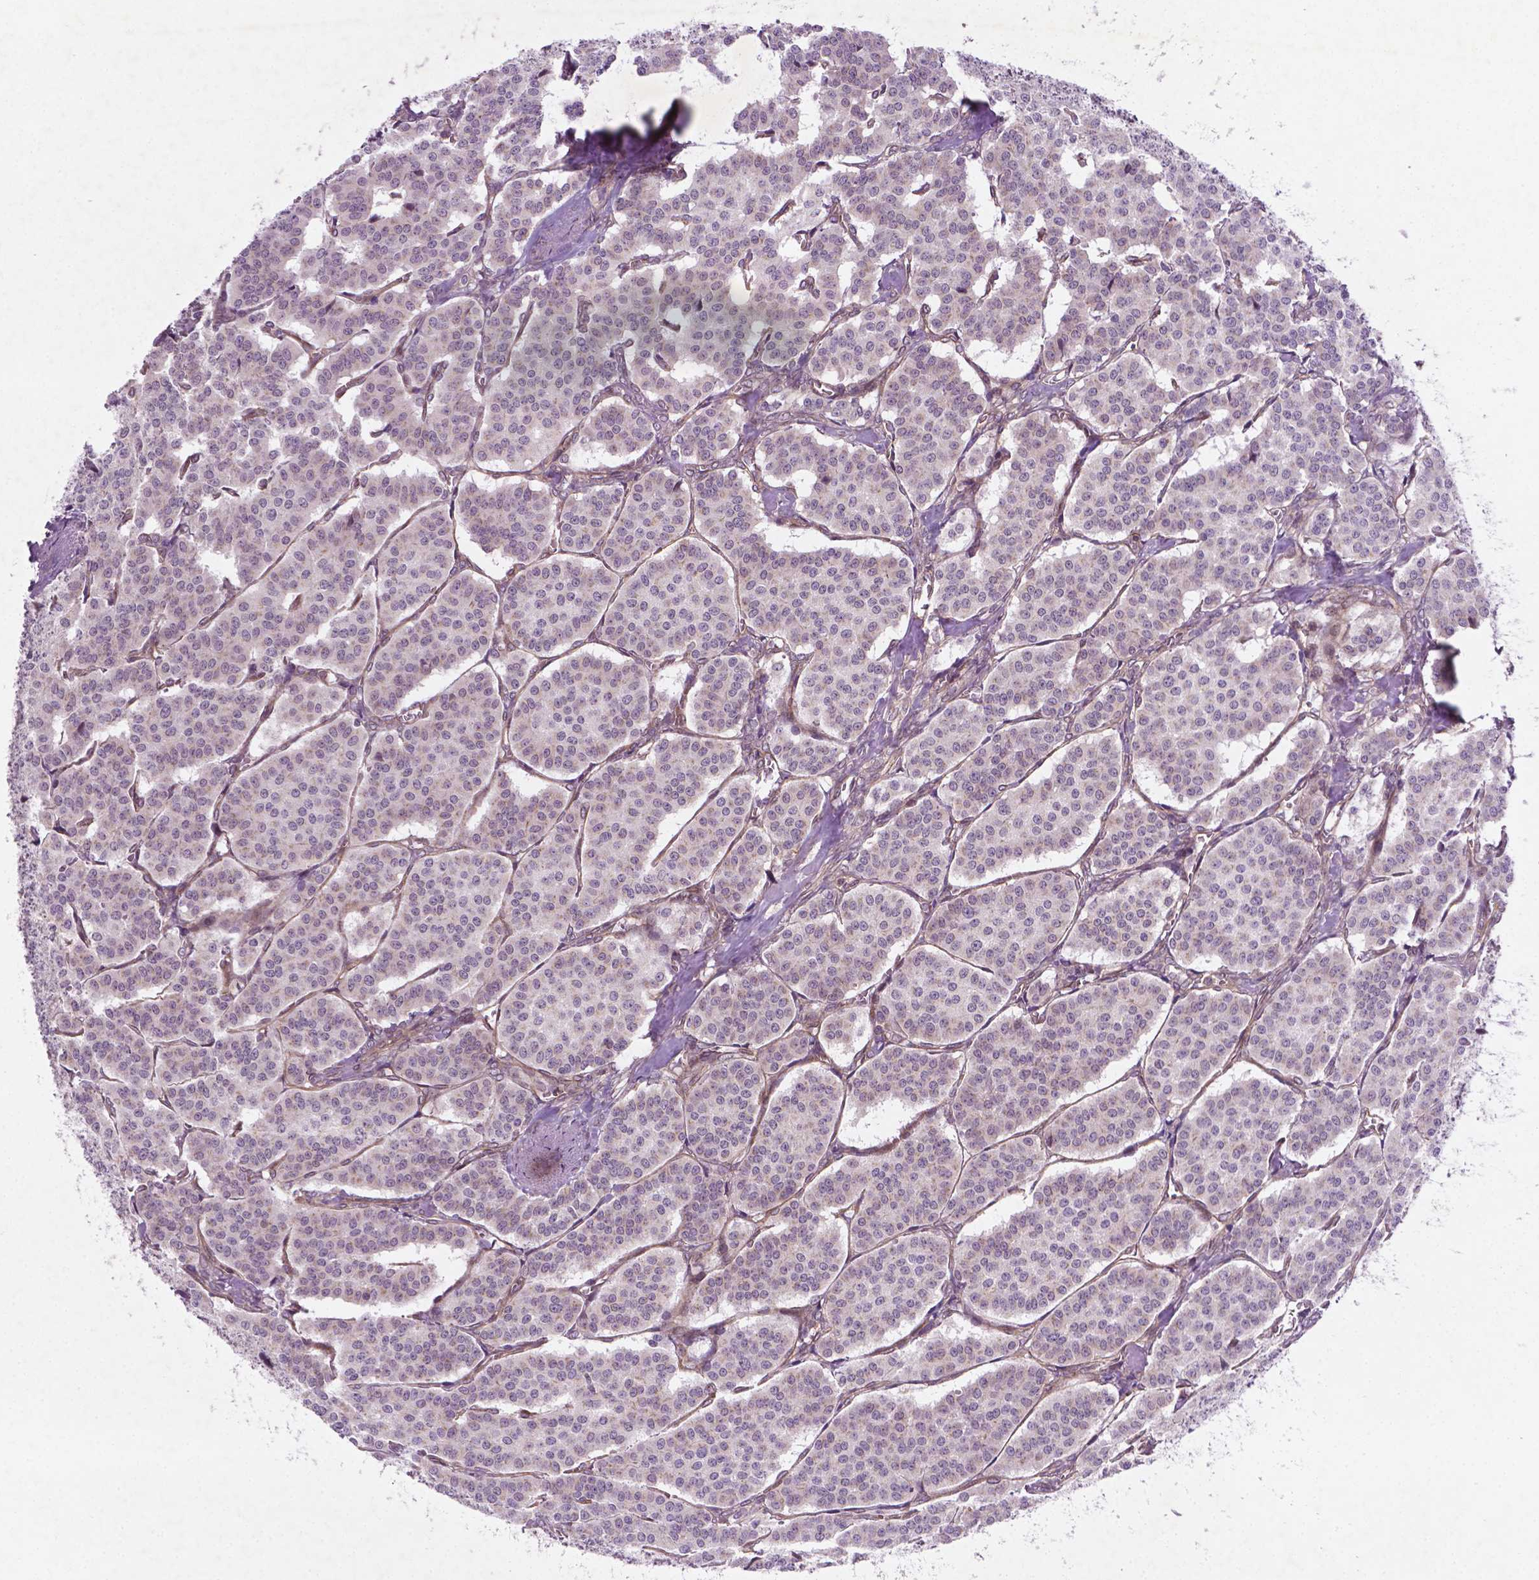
{"staining": {"intensity": "negative", "quantity": "none", "location": "none"}, "tissue": "carcinoid", "cell_type": "Tumor cells", "image_type": "cancer", "snomed": [{"axis": "morphology", "description": "Carcinoid, malignant, NOS"}, {"axis": "topography", "description": "Lung"}], "caption": "Tumor cells show no significant positivity in malignant carcinoid.", "gene": "TCHP", "patient": {"sex": "female", "age": 46}}